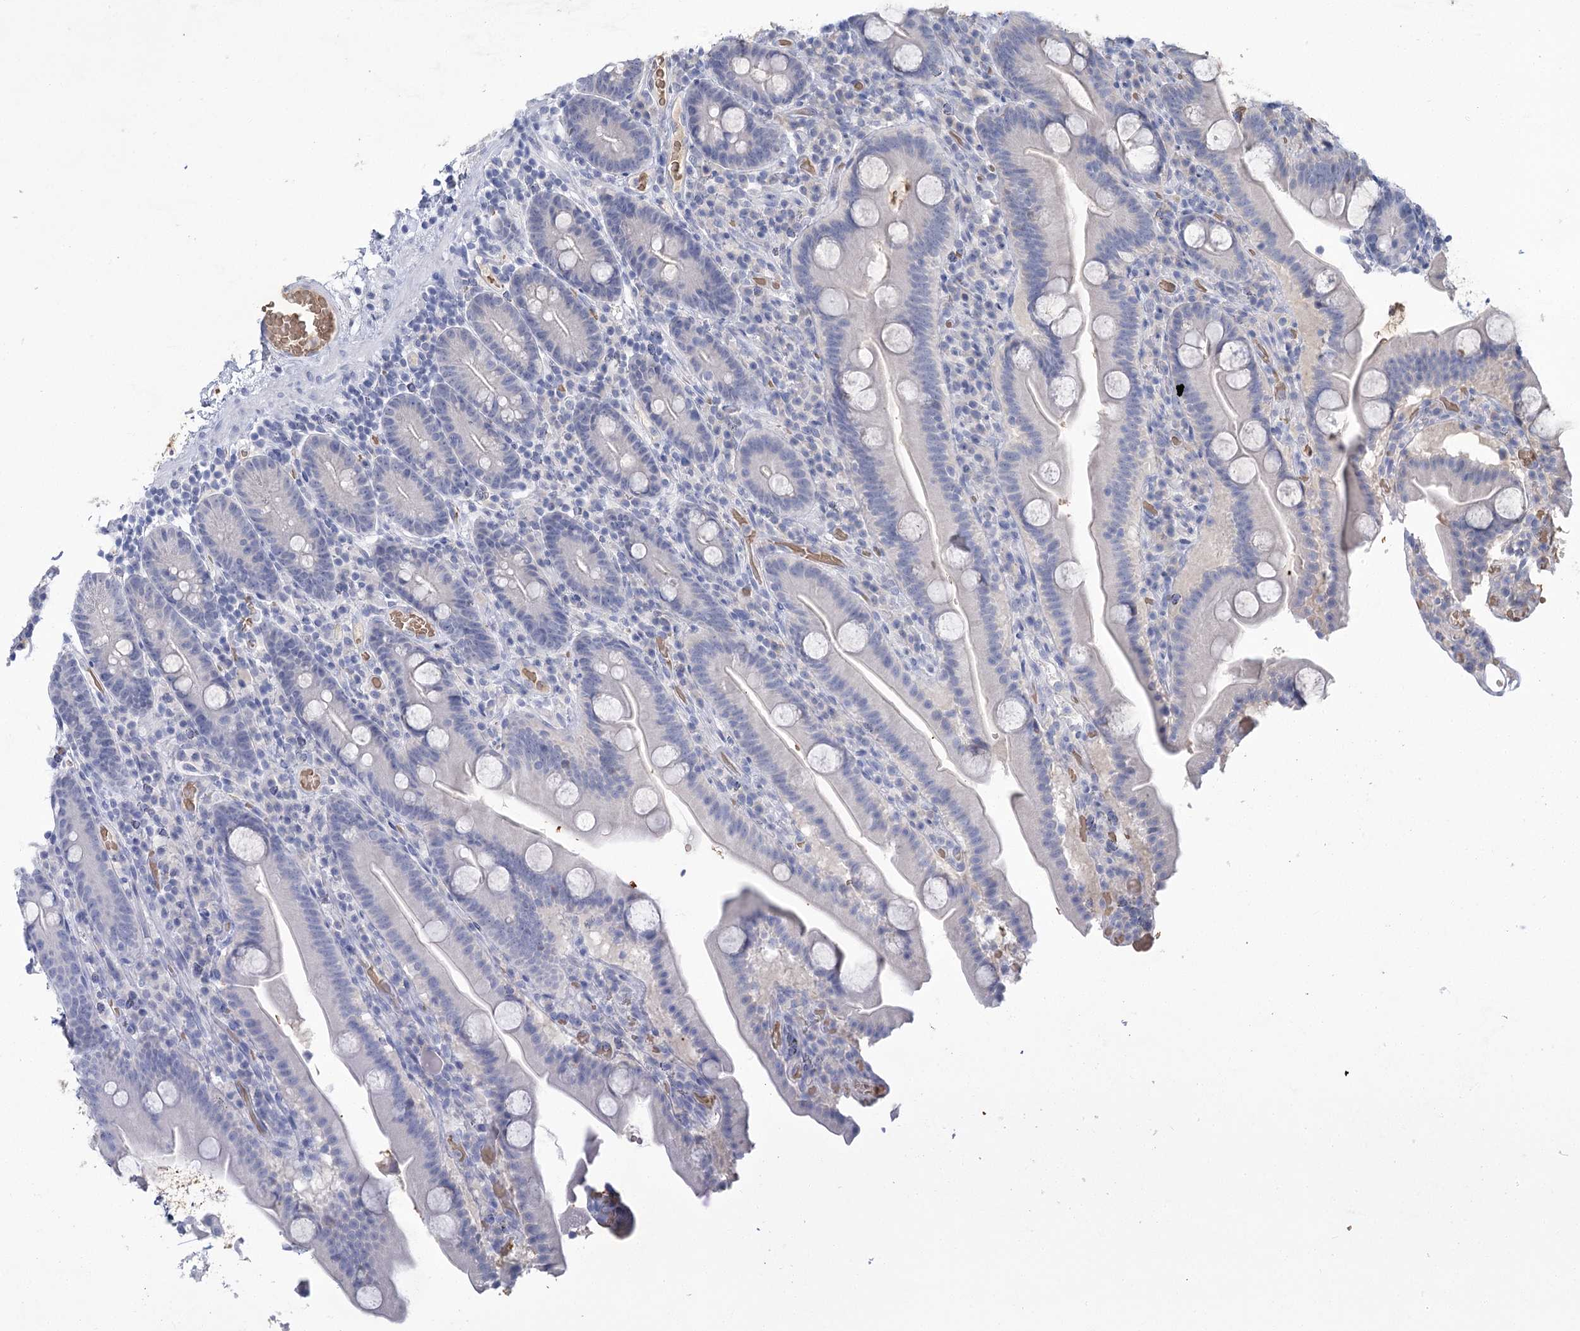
{"staining": {"intensity": "negative", "quantity": "none", "location": "none"}, "tissue": "duodenum", "cell_type": "Glandular cells", "image_type": "normal", "snomed": [{"axis": "morphology", "description": "Normal tissue, NOS"}, {"axis": "topography", "description": "Duodenum"}], "caption": "Glandular cells show no significant protein staining in normal duodenum.", "gene": "HBA1", "patient": {"sex": "male", "age": 55}}